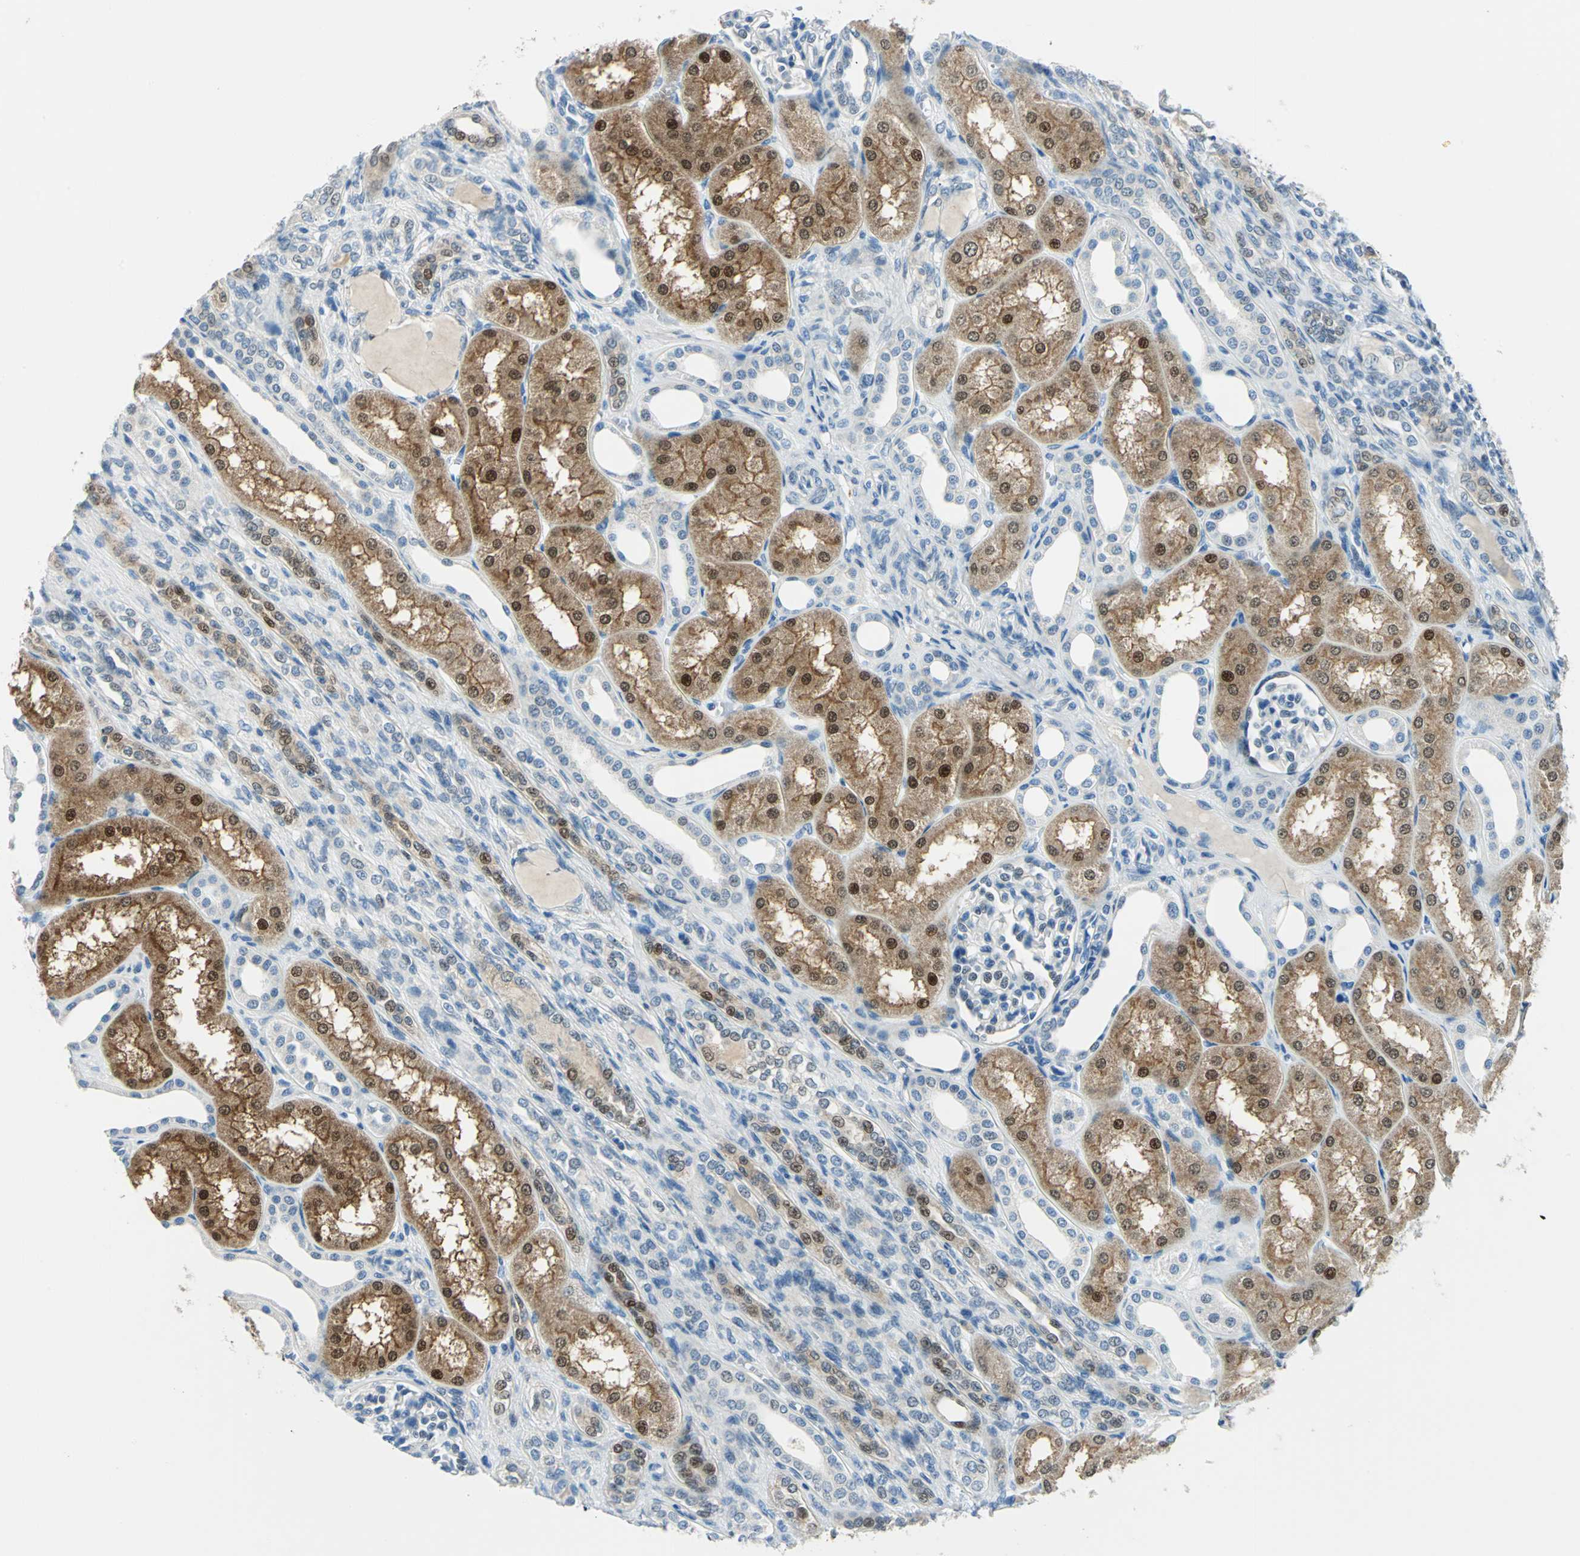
{"staining": {"intensity": "negative", "quantity": "none", "location": "none"}, "tissue": "kidney", "cell_type": "Cells in glomeruli", "image_type": "normal", "snomed": [{"axis": "morphology", "description": "Normal tissue, NOS"}, {"axis": "topography", "description": "Kidney"}], "caption": "The IHC image has no significant expression in cells in glomeruli of kidney.", "gene": "AKR1A1", "patient": {"sex": "male", "age": 7}}